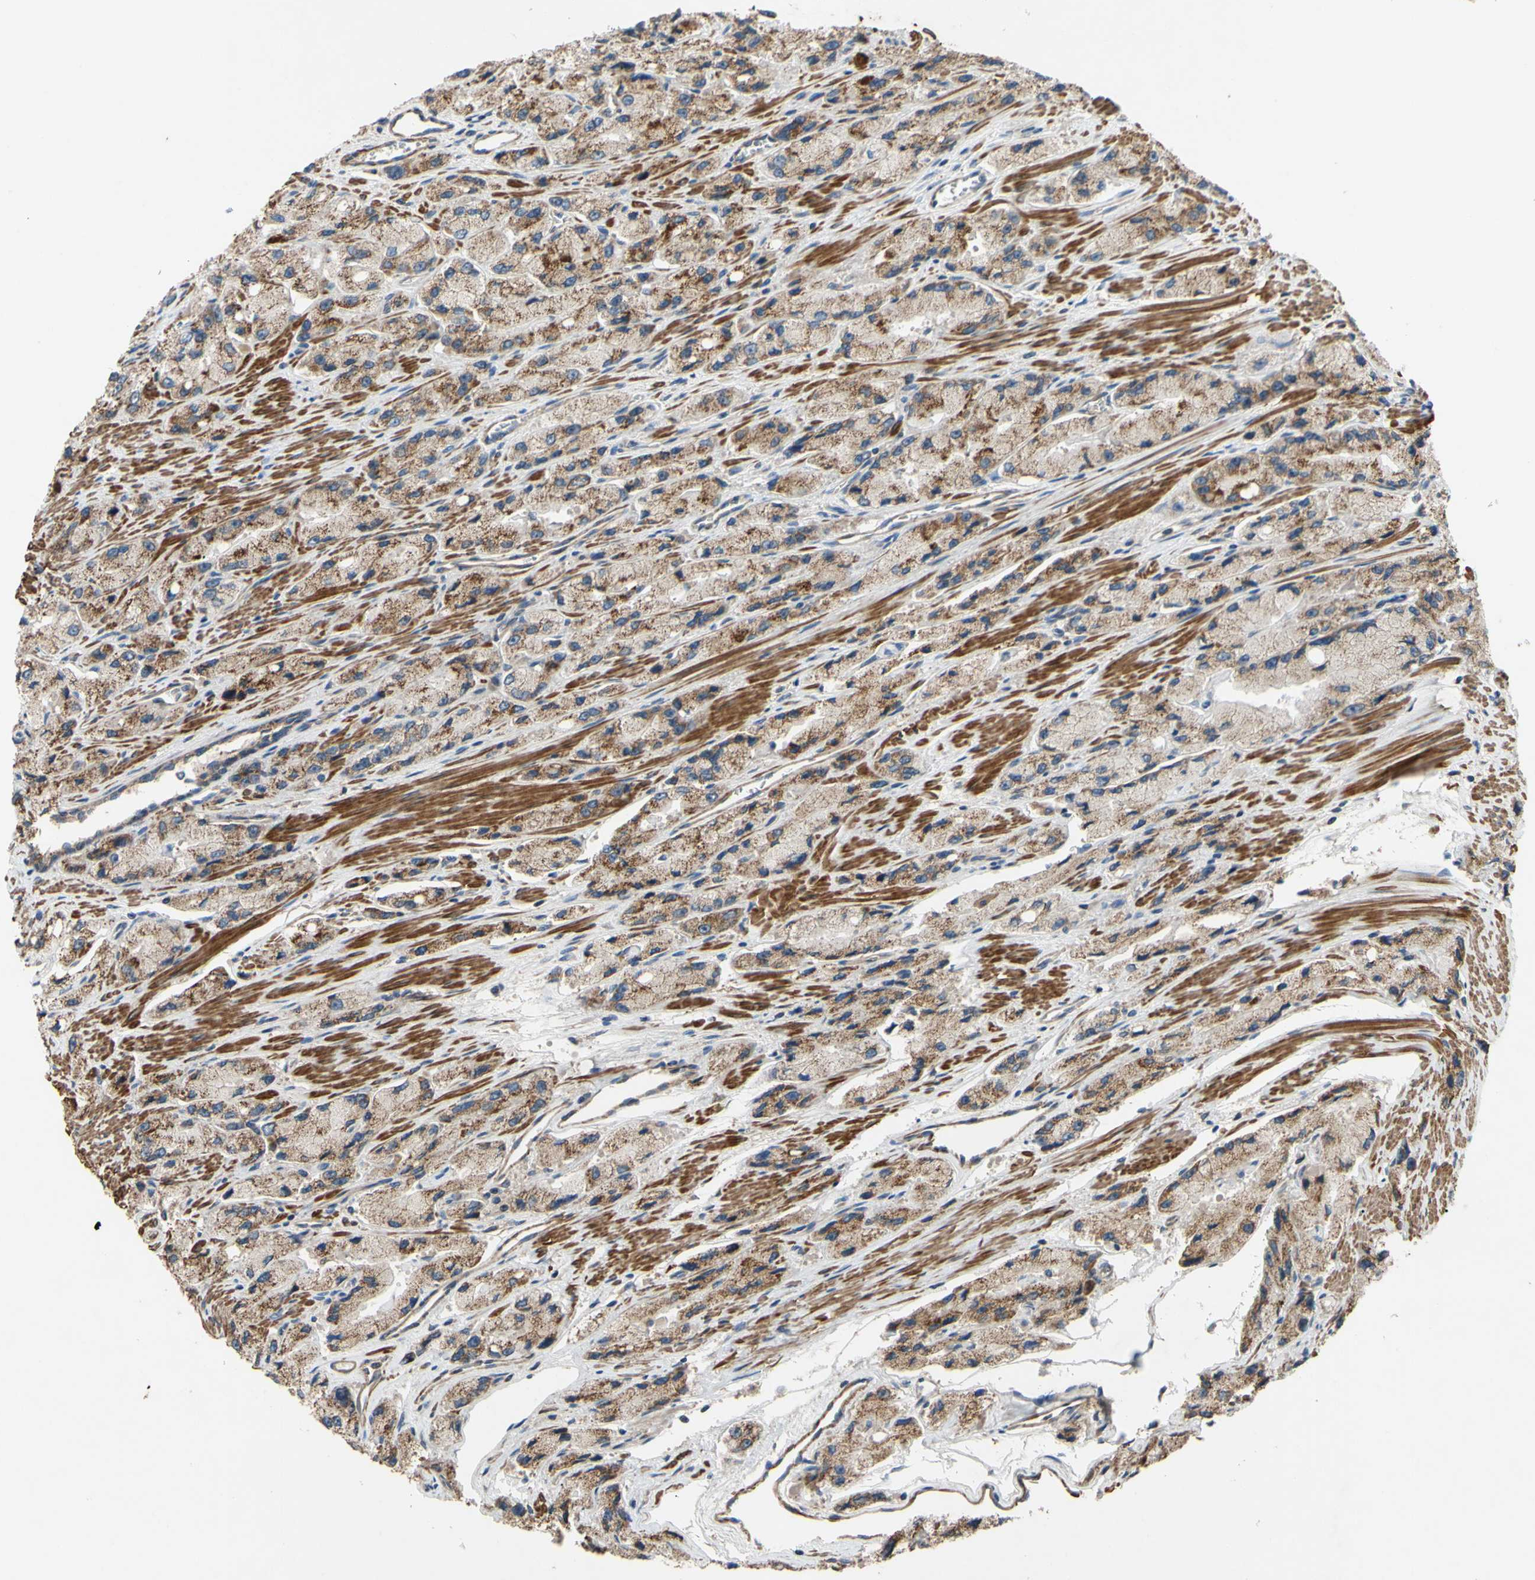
{"staining": {"intensity": "moderate", "quantity": ">75%", "location": "cytoplasmic/membranous"}, "tissue": "prostate cancer", "cell_type": "Tumor cells", "image_type": "cancer", "snomed": [{"axis": "morphology", "description": "Adenocarcinoma, High grade"}, {"axis": "topography", "description": "Prostate"}], "caption": "Prostate high-grade adenocarcinoma stained for a protein shows moderate cytoplasmic/membranous positivity in tumor cells.", "gene": "PARD6A", "patient": {"sex": "male", "age": 58}}